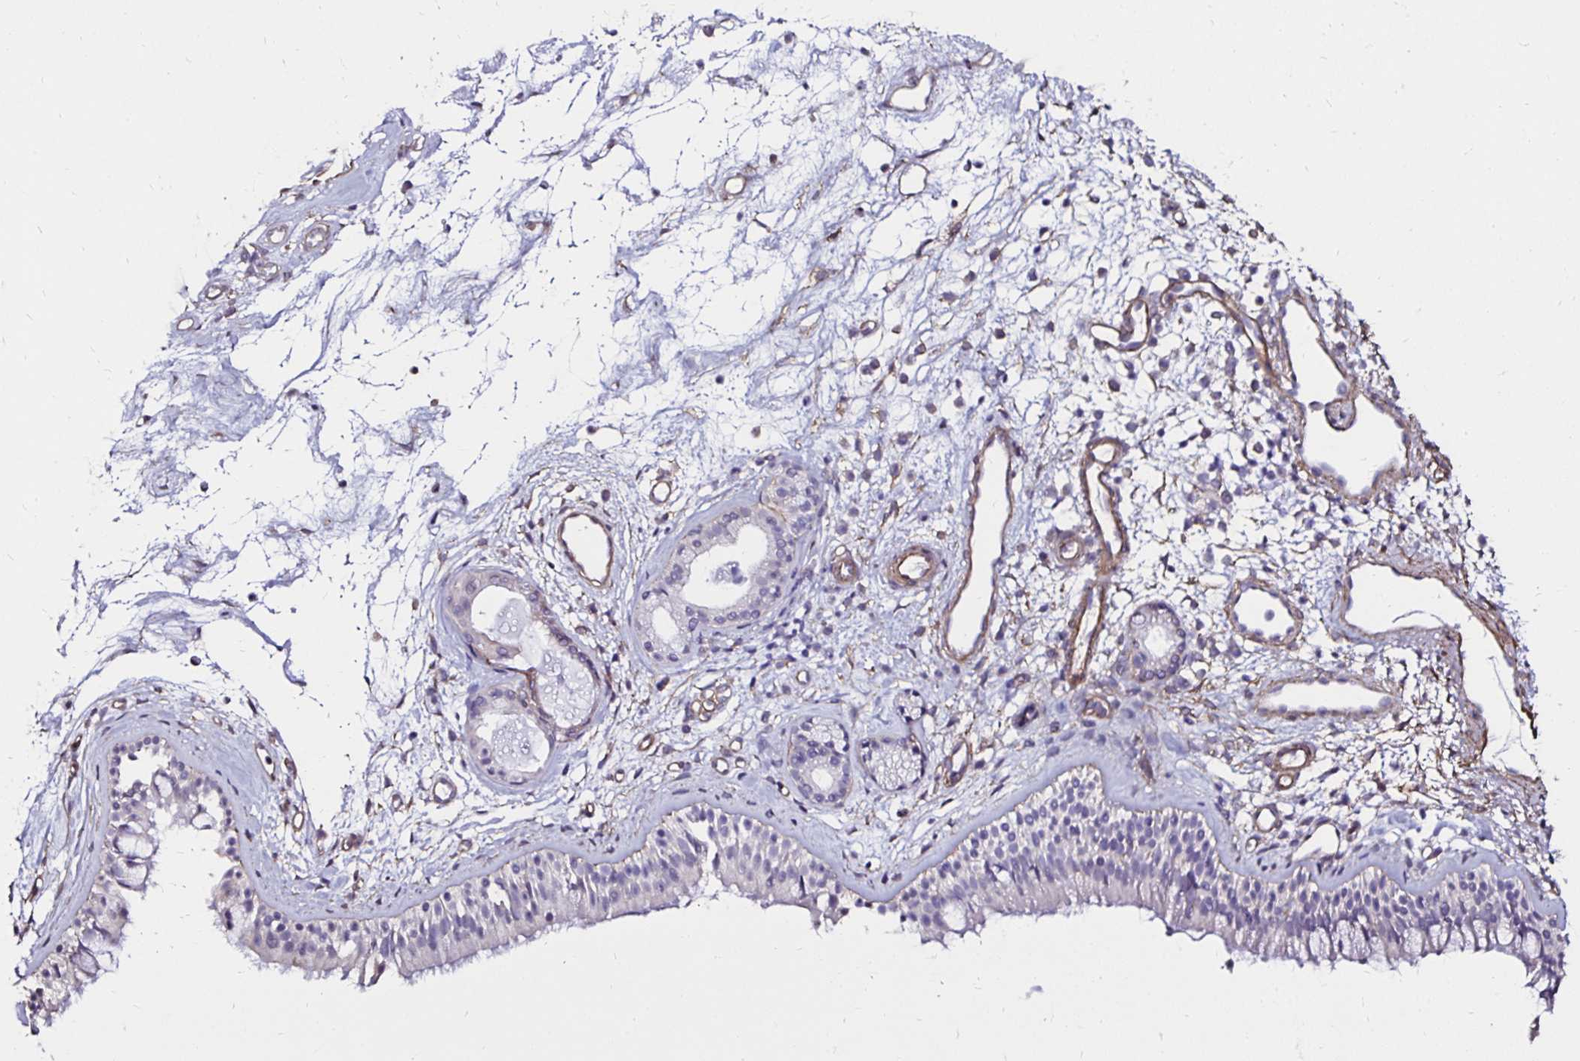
{"staining": {"intensity": "negative", "quantity": "none", "location": "none"}, "tissue": "nasopharynx", "cell_type": "Respiratory epithelial cells", "image_type": "normal", "snomed": [{"axis": "morphology", "description": "Normal tissue, NOS"}, {"axis": "topography", "description": "Nasopharynx"}], "caption": "Immunohistochemistry (IHC) photomicrograph of unremarkable nasopharynx: nasopharynx stained with DAB displays no significant protein staining in respiratory epithelial cells. The staining was performed using DAB (3,3'-diaminobenzidine) to visualize the protein expression in brown, while the nuclei were stained in blue with hematoxylin (Magnification: 20x).", "gene": "ITGB1", "patient": {"sex": "female", "age": 70}}